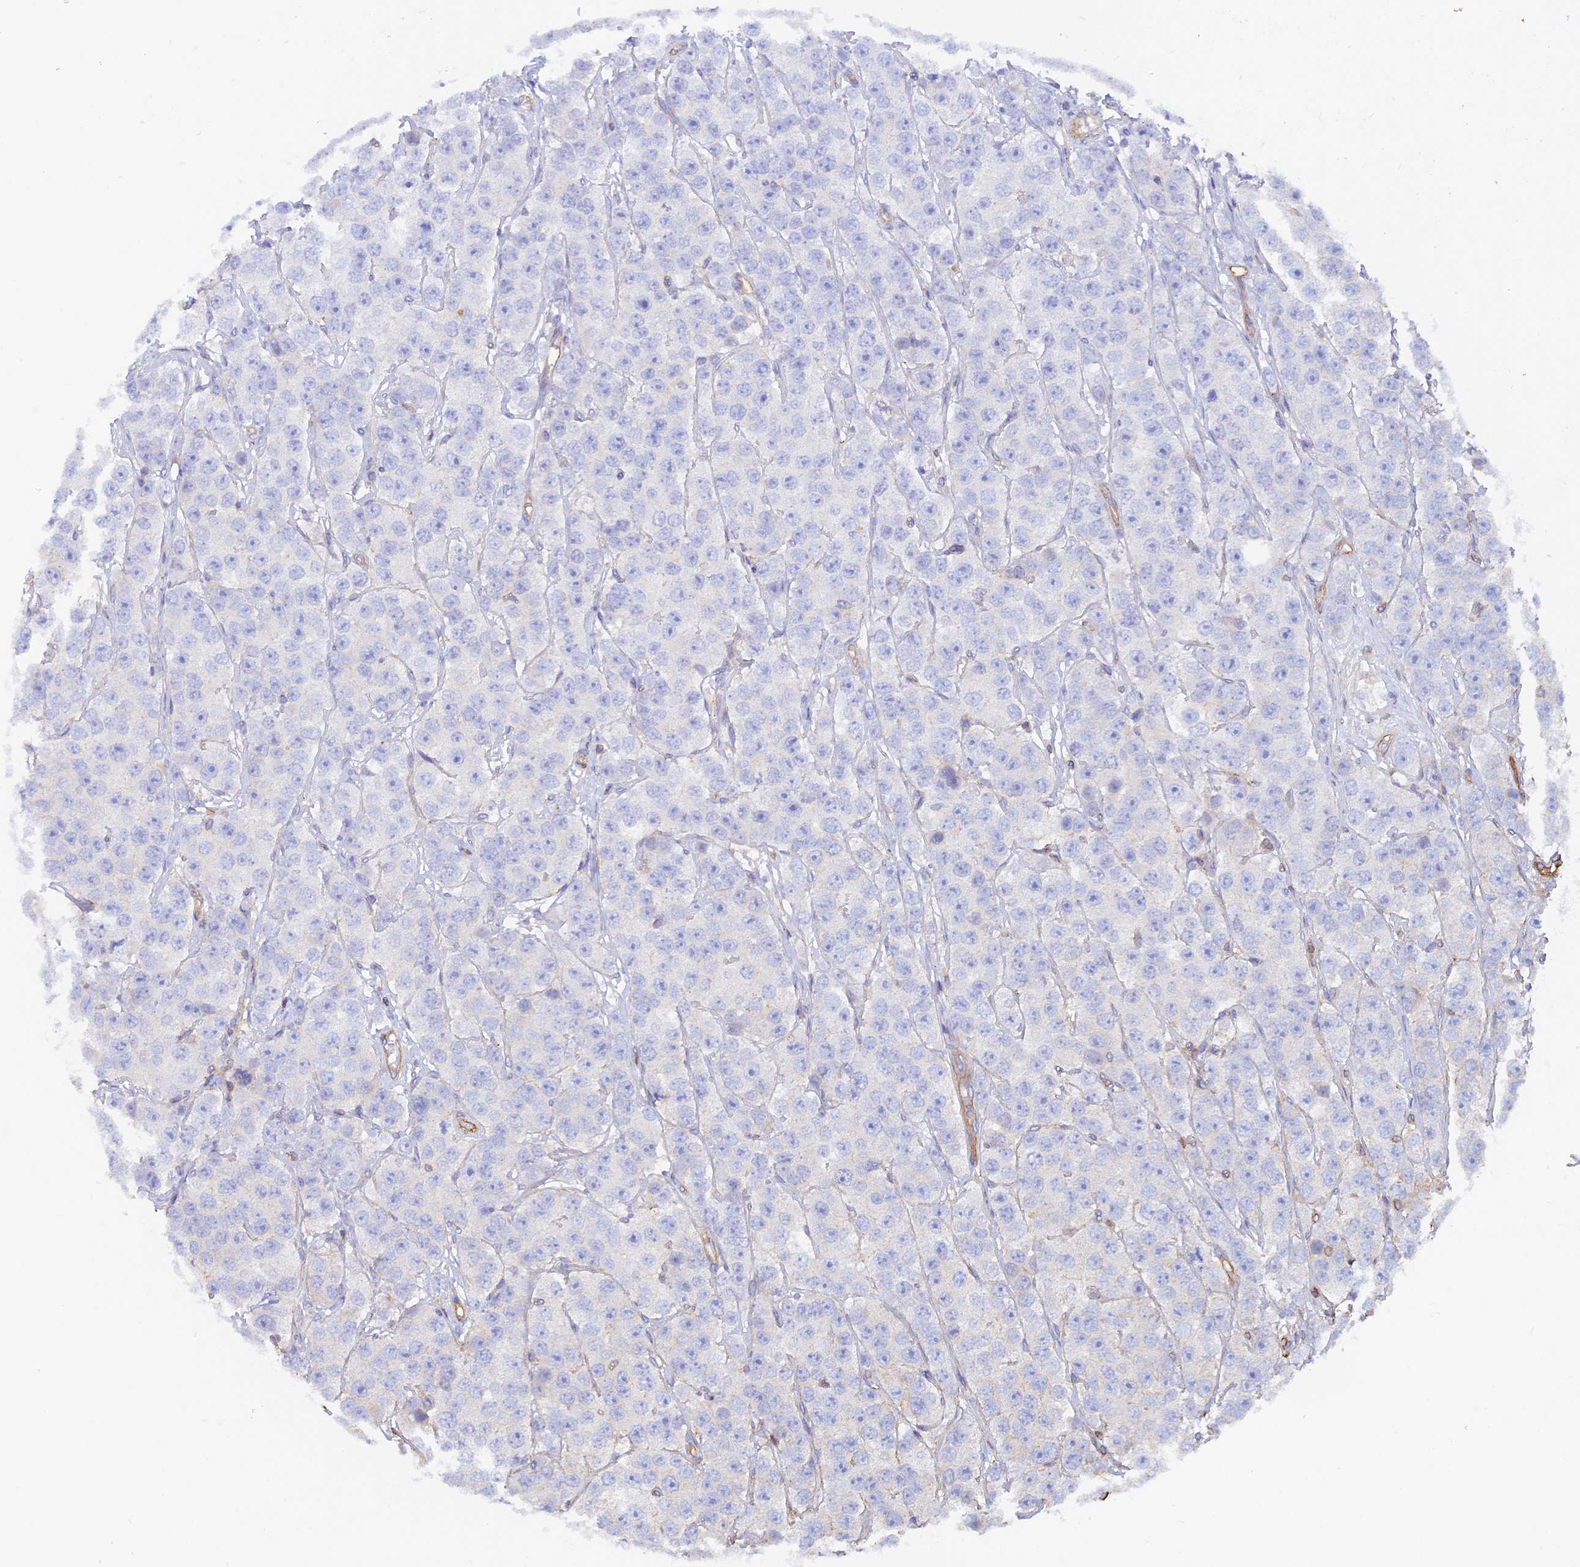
{"staining": {"intensity": "negative", "quantity": "none", "location": "none"}, "tissue": "testis cancer", "cell_type": "Tumor cells", "image_type": "cancer", "snomed": [{"axis": "morphology", "description": "Seminoma, NOS"}, {"axis": "topography", "description": "Testis"}], "caption": "Tumor cells are negative for brown protein staining in testis cancer.", "gene": "VPS18", "patient": {"sex": "male", "age": 28}}